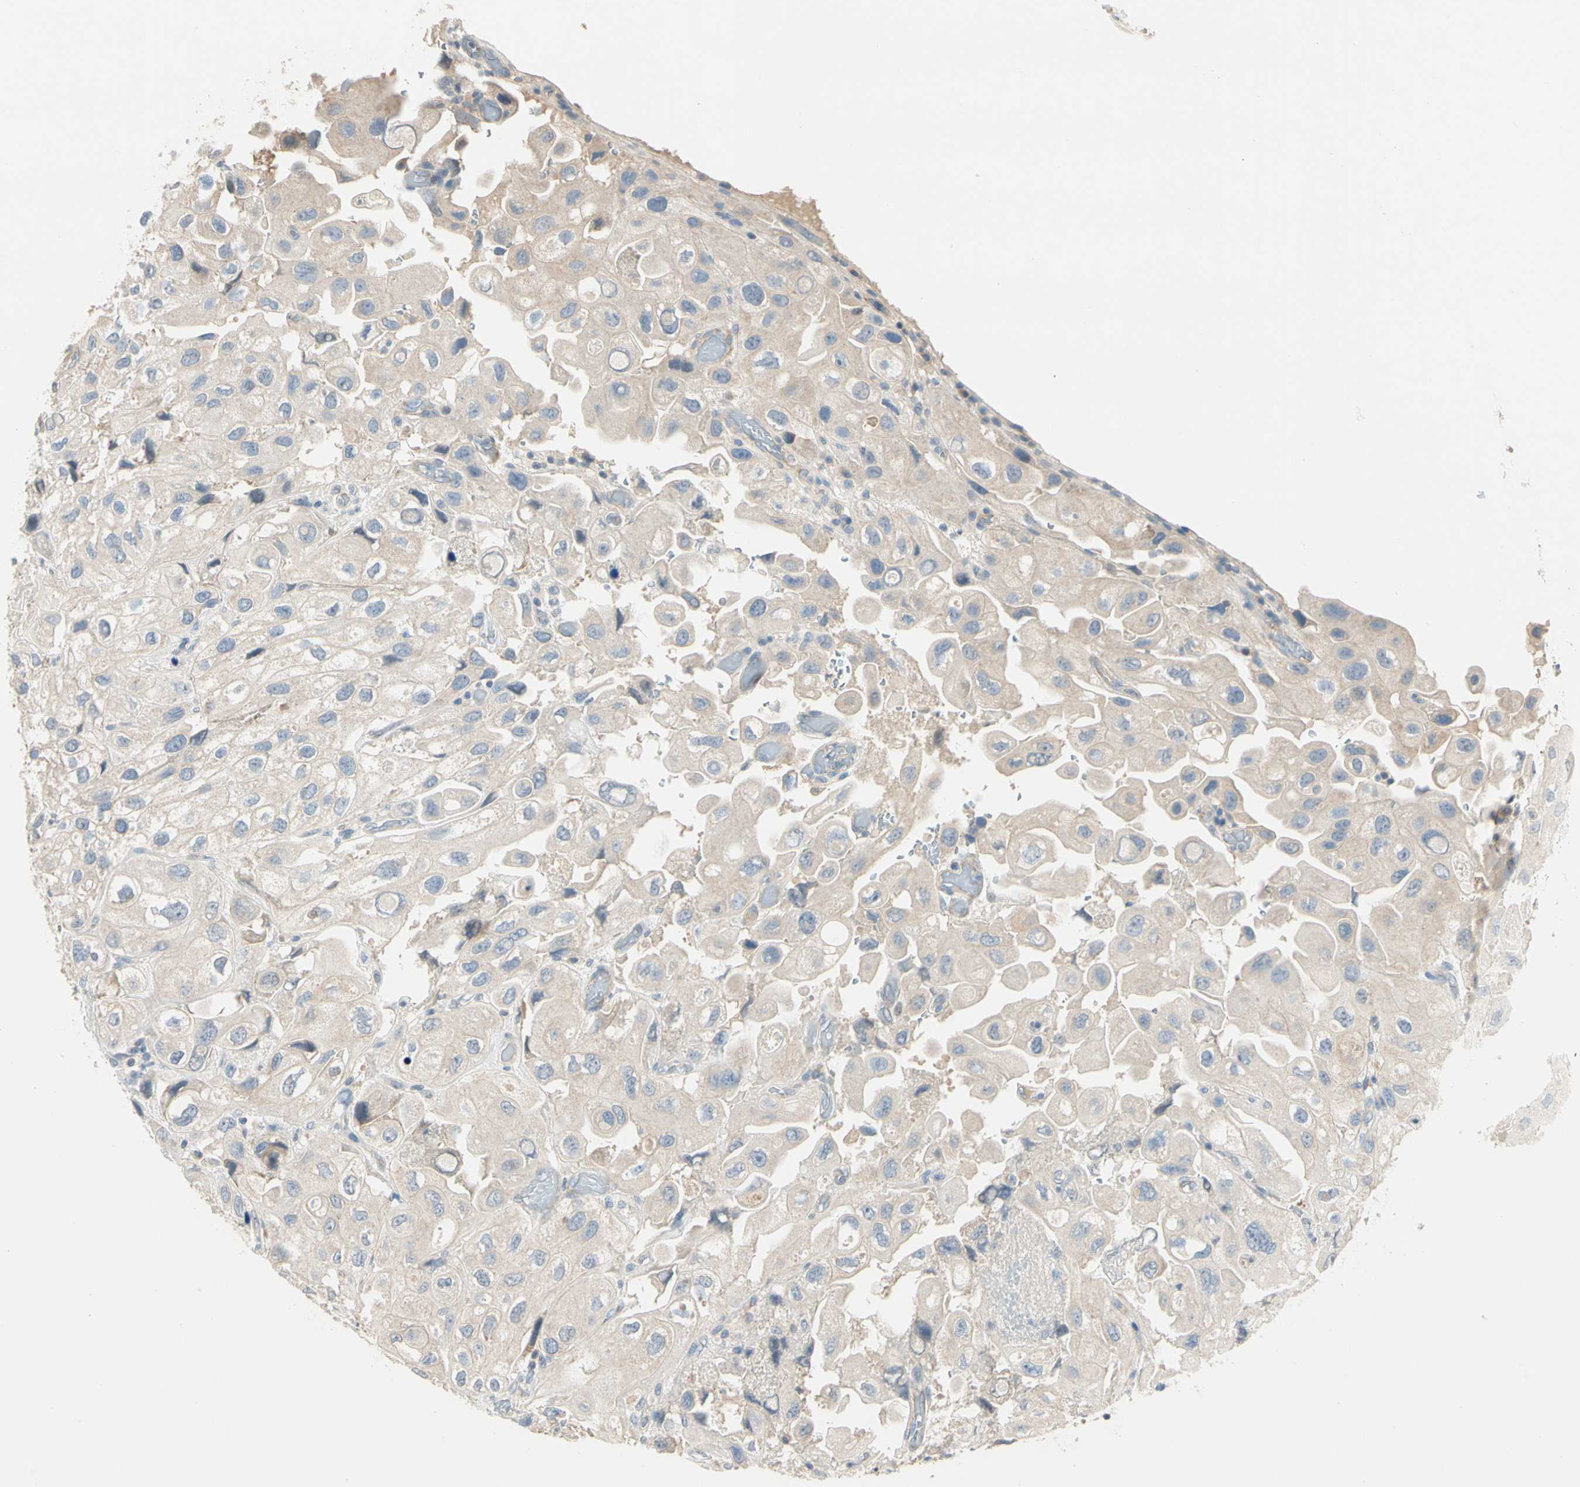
{"staining": {"intensity": "weak", "quantity": "25%-75%", "location": "cytoplasmic/membranous"}, "tissue": "urothelial cancer", "cell_type": "Tumor cells", "image_type": "cancer", "snomed": [{"axis": "morphology", "description": "Urothelial carcinoma, High grade"}, {"axis": "topography", "description": "Urinary bladder"}], "caption": "Immunohistochemical staining of human urothelial cancer demonstrates weak cytoplasmic/membranous protein expression in about 25%-75% of tumor cells.", "gene": "GPR153", "patient": {"sex": "female", "age": 64}}